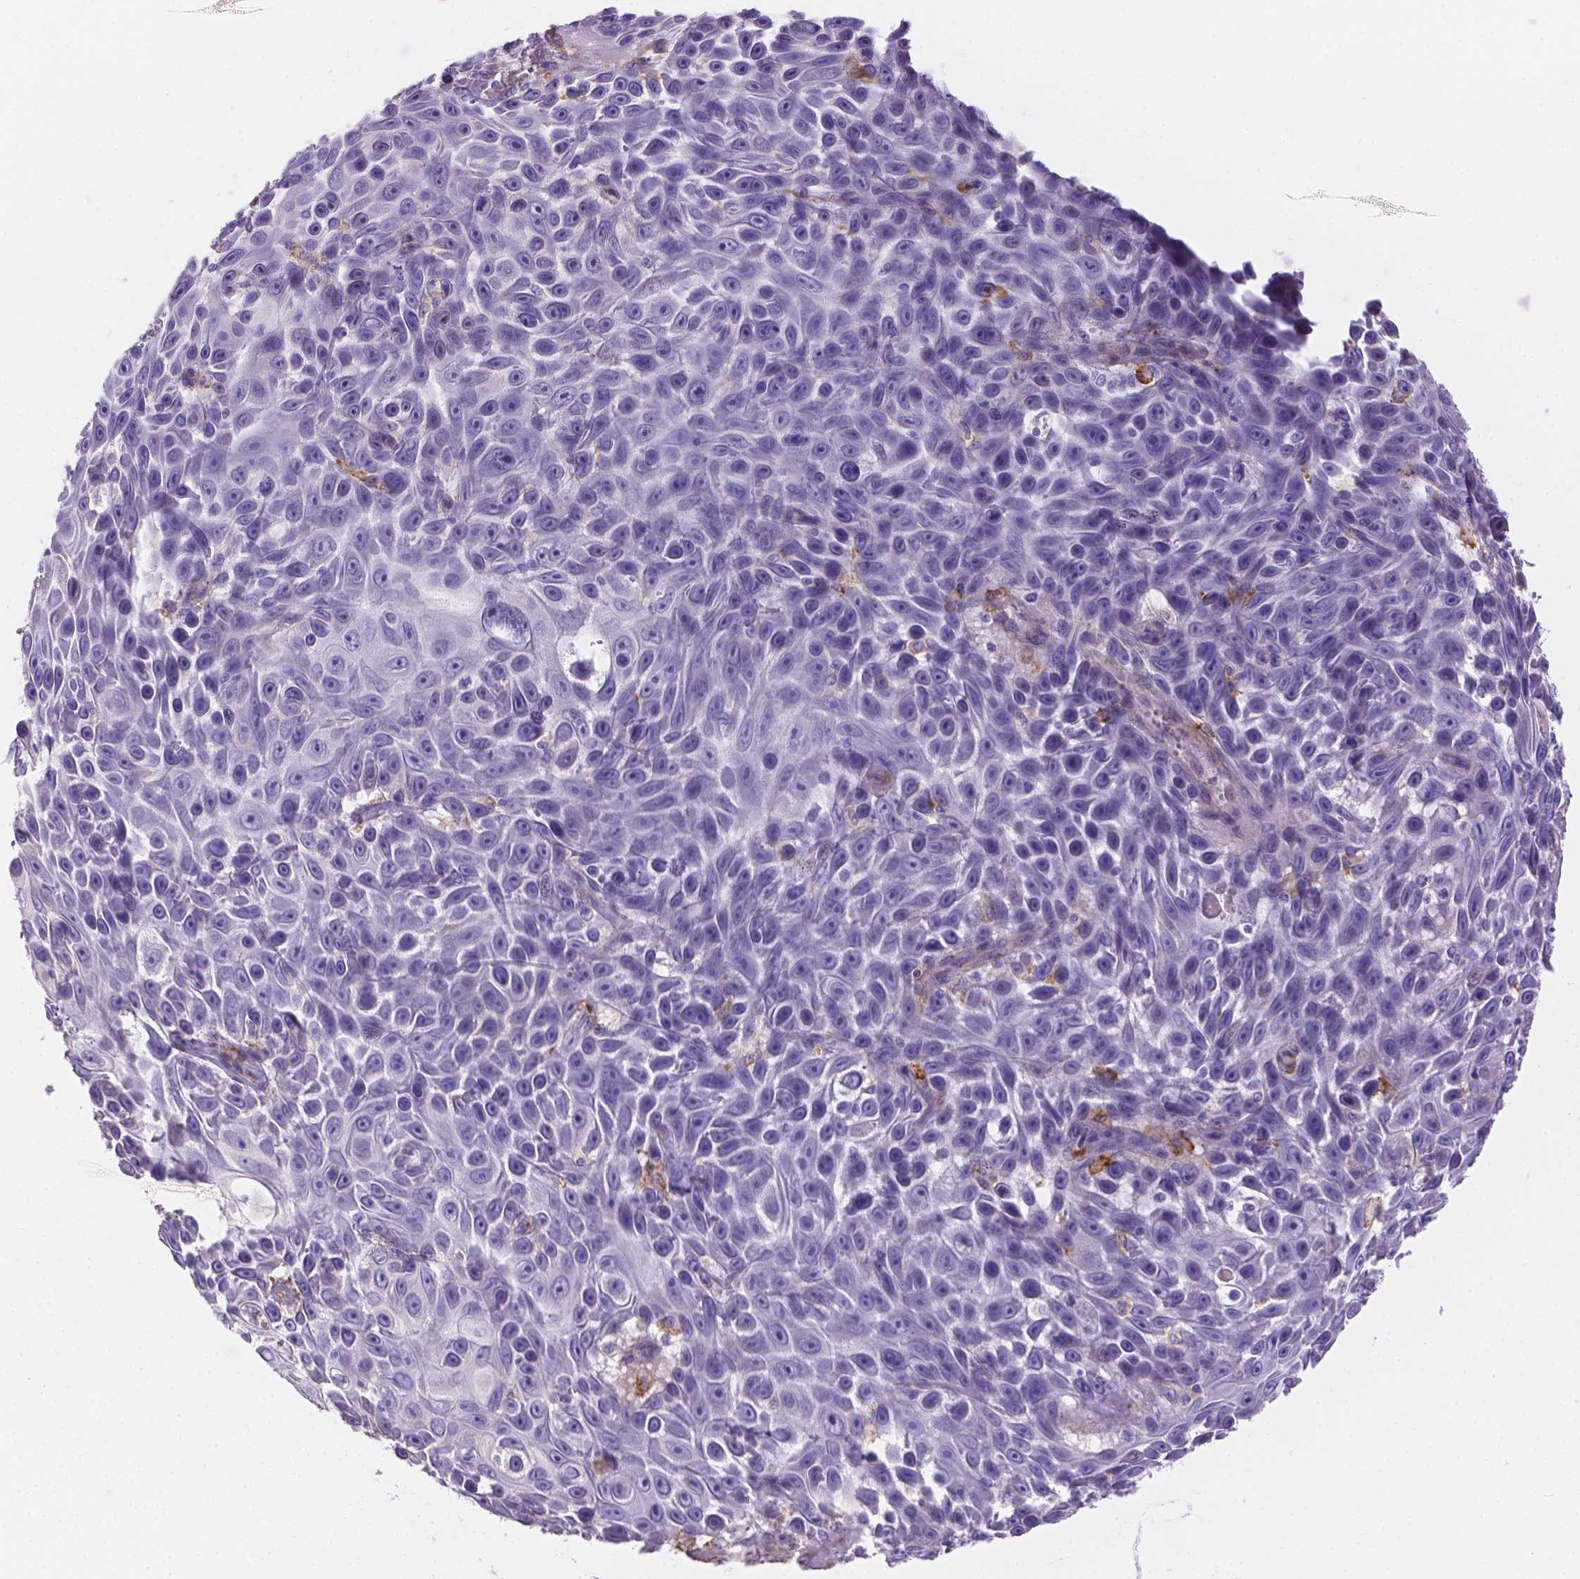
{"staining": {"intensity": "negative", "quantity": "none", "location": "none"}, "tissue": "skin cancer", "cell_type": "Tumor cells", "image_type": "cancer", "snomed": [{"axis": "morphology", "description": "Squamous cell carcinoma, NOS"}, {"axis": "topography", "description": "Skin"}], "caption": "Protein analysis of squamous cell carcinoma (skin) shows no significant positivity in tumor cells.", "gene": "SLC40A1", "patient": {"sex": "male", "age": 82}}